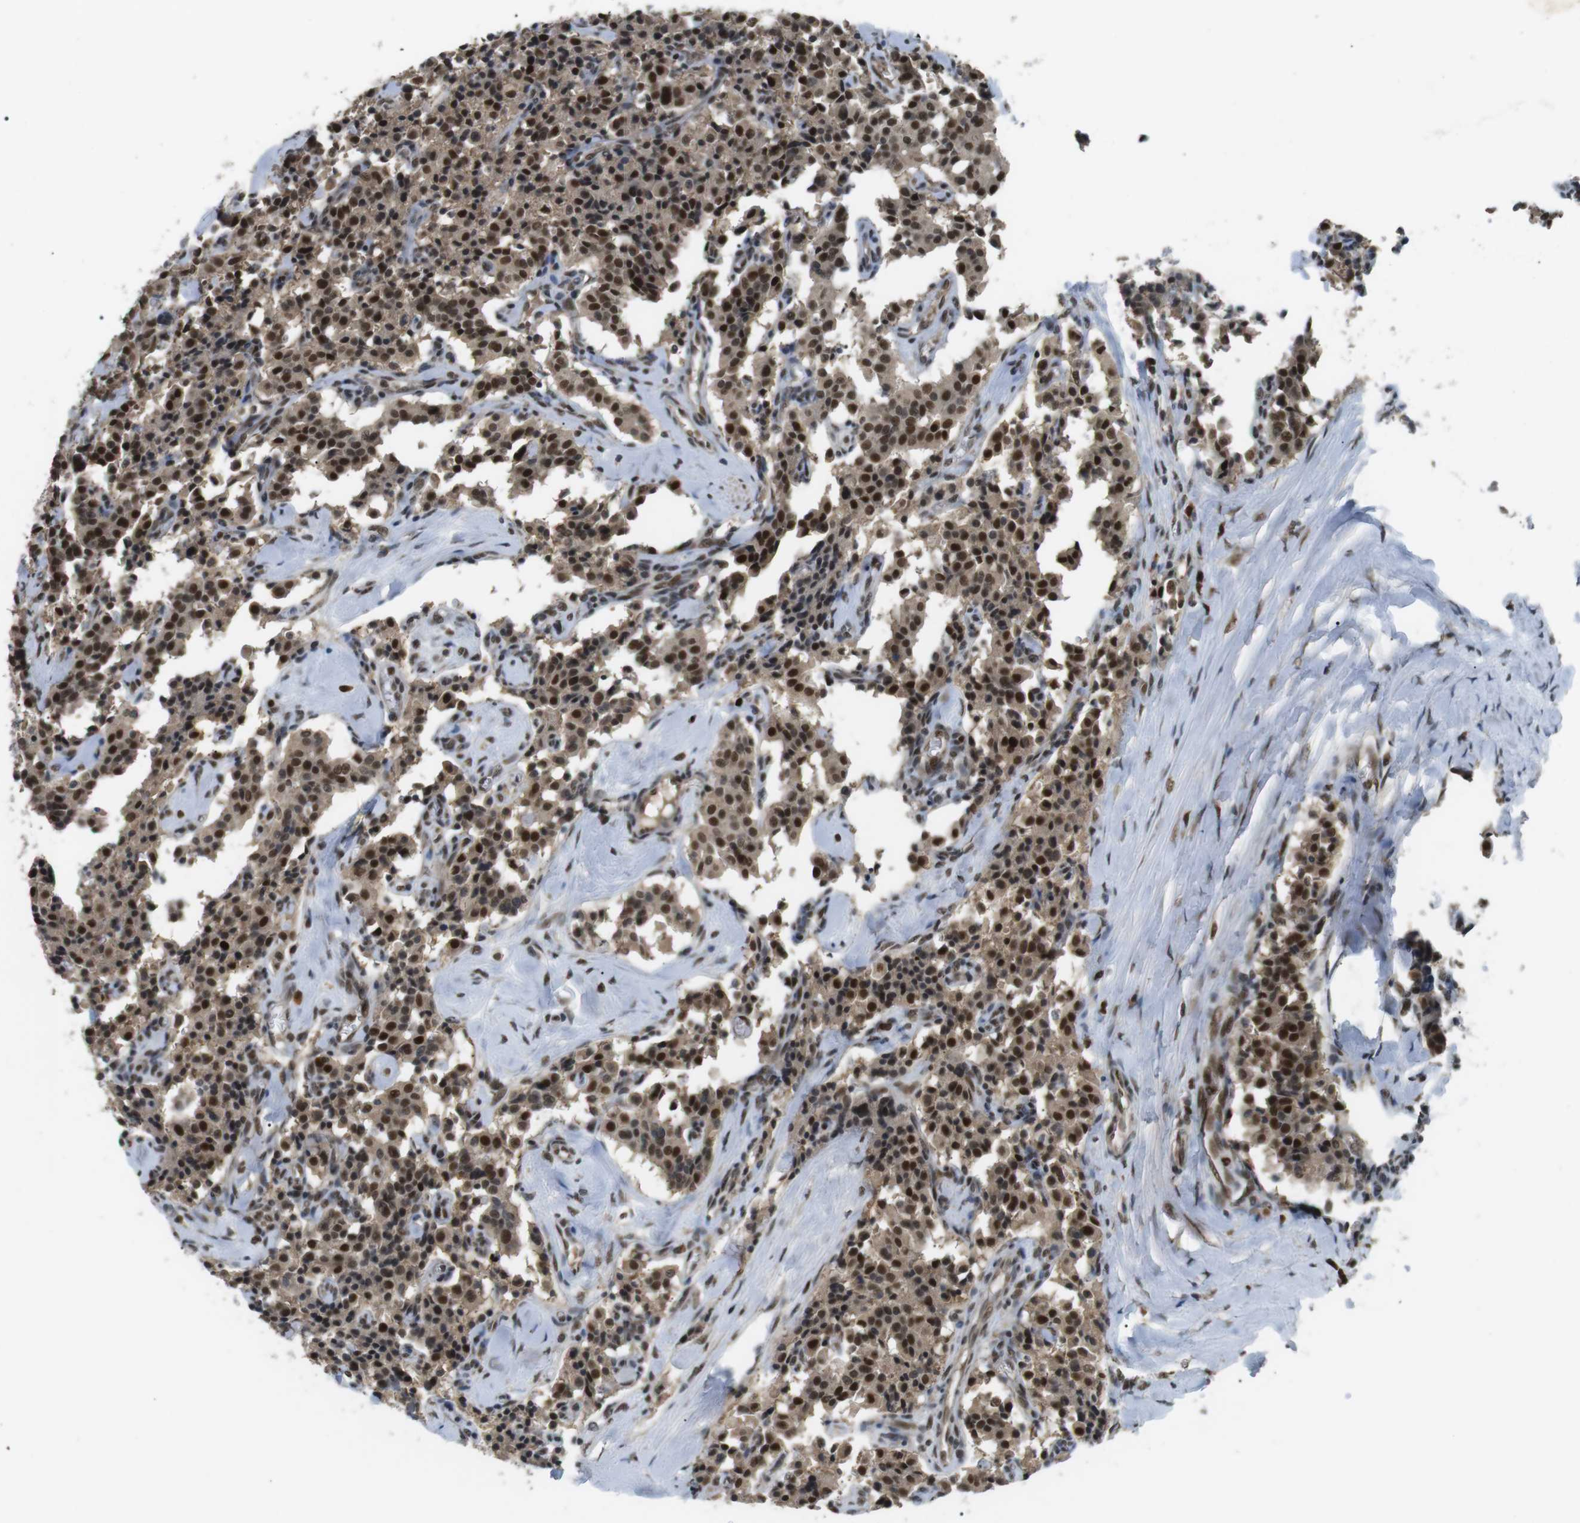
{"staining": {"intensity": "strong", "quantity": ">75%", "location": "cytoplasmic/membranous,nuclear"}, "tissue": "carcinoid", "cell_type": "Tumor cells", "image_type": "cancer", "snomed": [{"axis": "morphology", "description": "Carcinoid, malignant, NOS"}, {"axis": "topography", "description": "Lung"}], "caption": "A high-resolution image shows IHC staining of carcinoid, which demonstrates strong cytoplasmic/membranous and nuclear positivity in approximately >75% of tumor cells.", "gene": "ORAI3", "patient": {"sex": "male", "age": 30}}